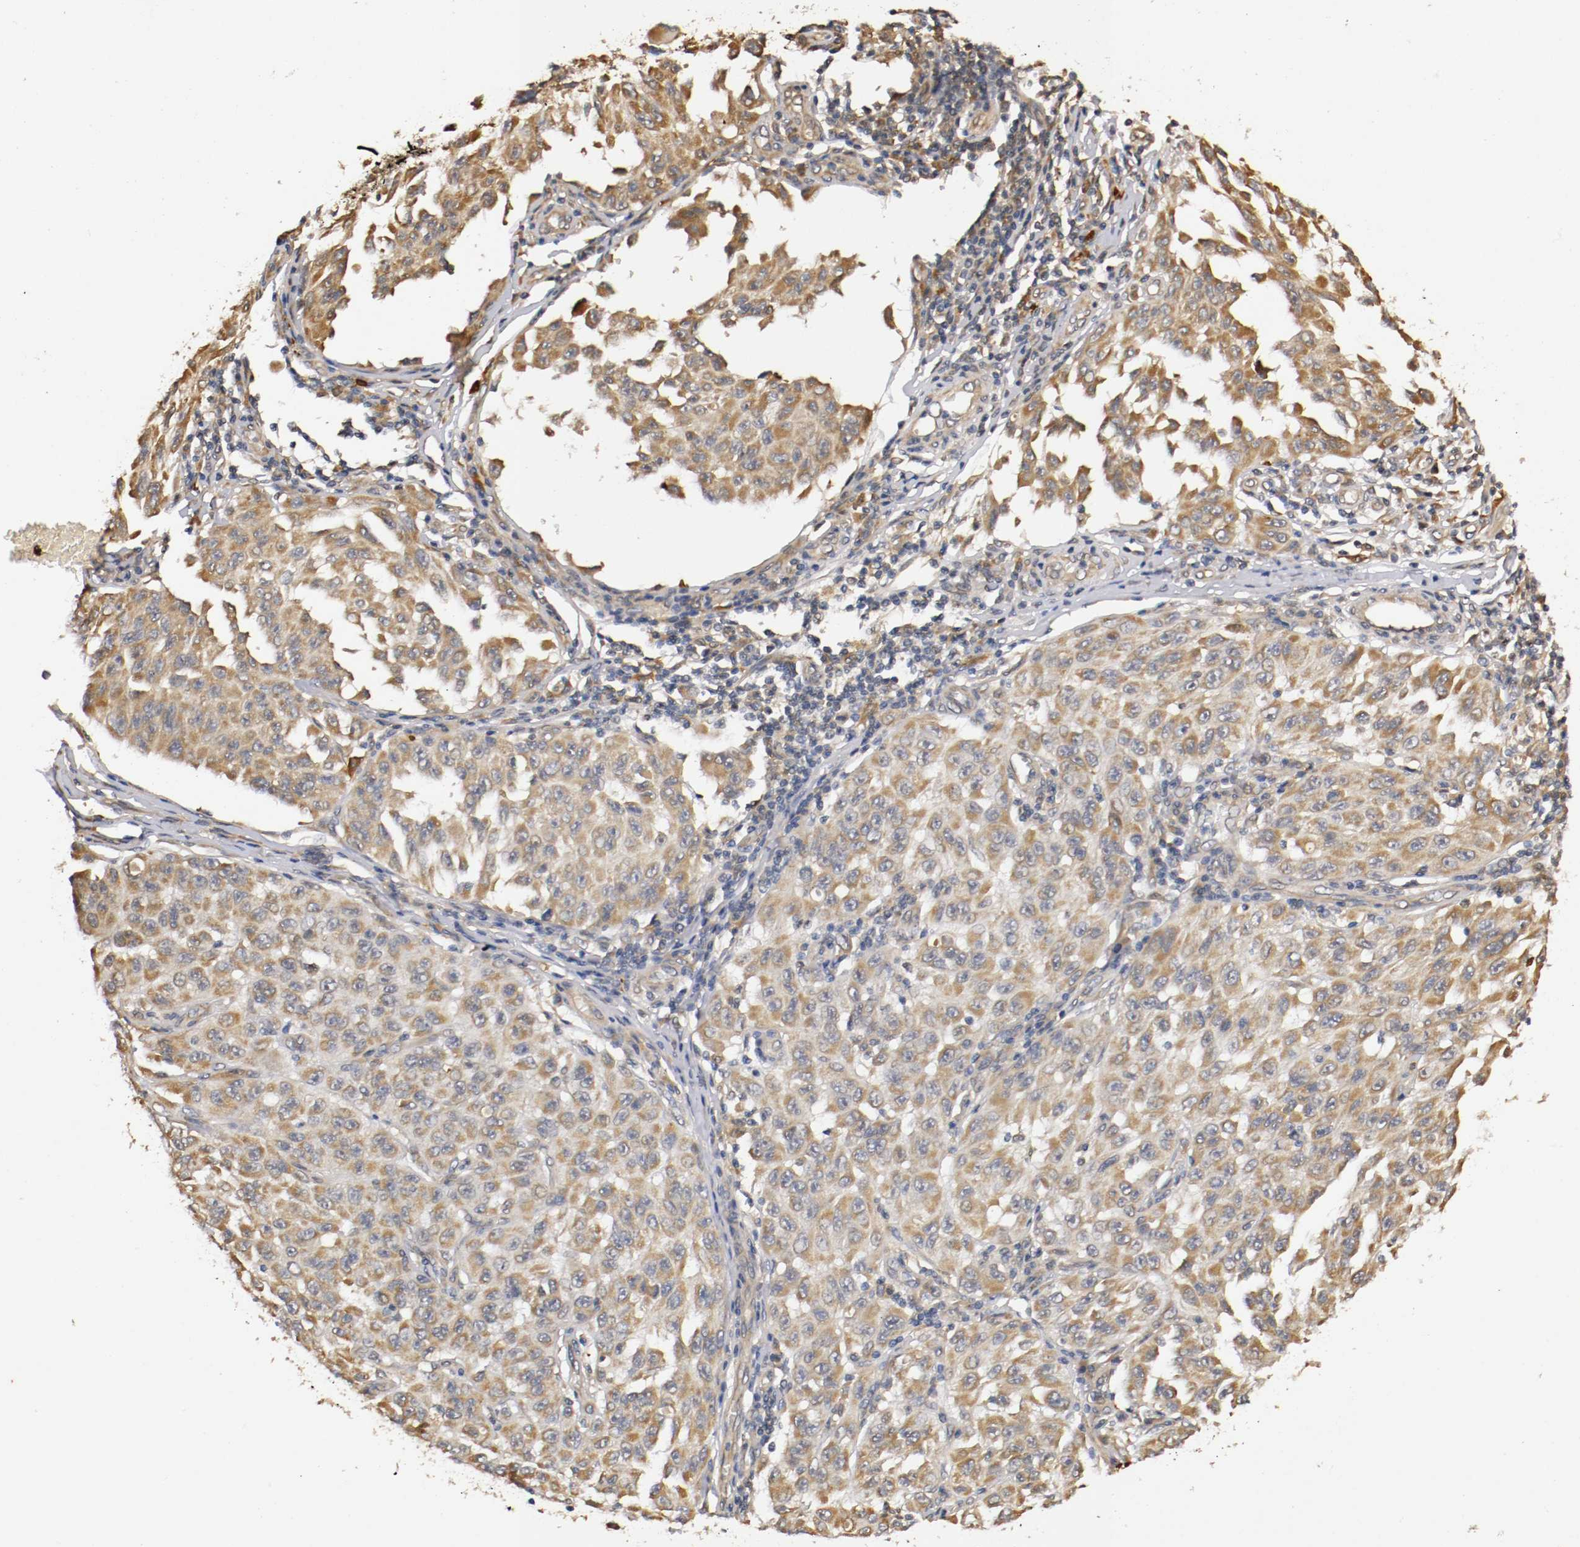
{"staining": {"intensity": "moderate", "quantity": ">75%", "location": "cytoplasmic/membranous"}, "tissue": "melanoma", "cell_type": "Tumor cells", "image_type": "cancer", "snomed": [{"axis": "morphology", "description": "Malignant melanoma, NOS"}, {"axis": "topography", "description": "Skin"}], "caption": "This is an image of immunohistochemistry staining of melanoma, which shows moderate positivity in the cytoplasmic/membranous of tumor cells.", "gene": "VEZT", "patient": {"sex": "male", "age": 30}}